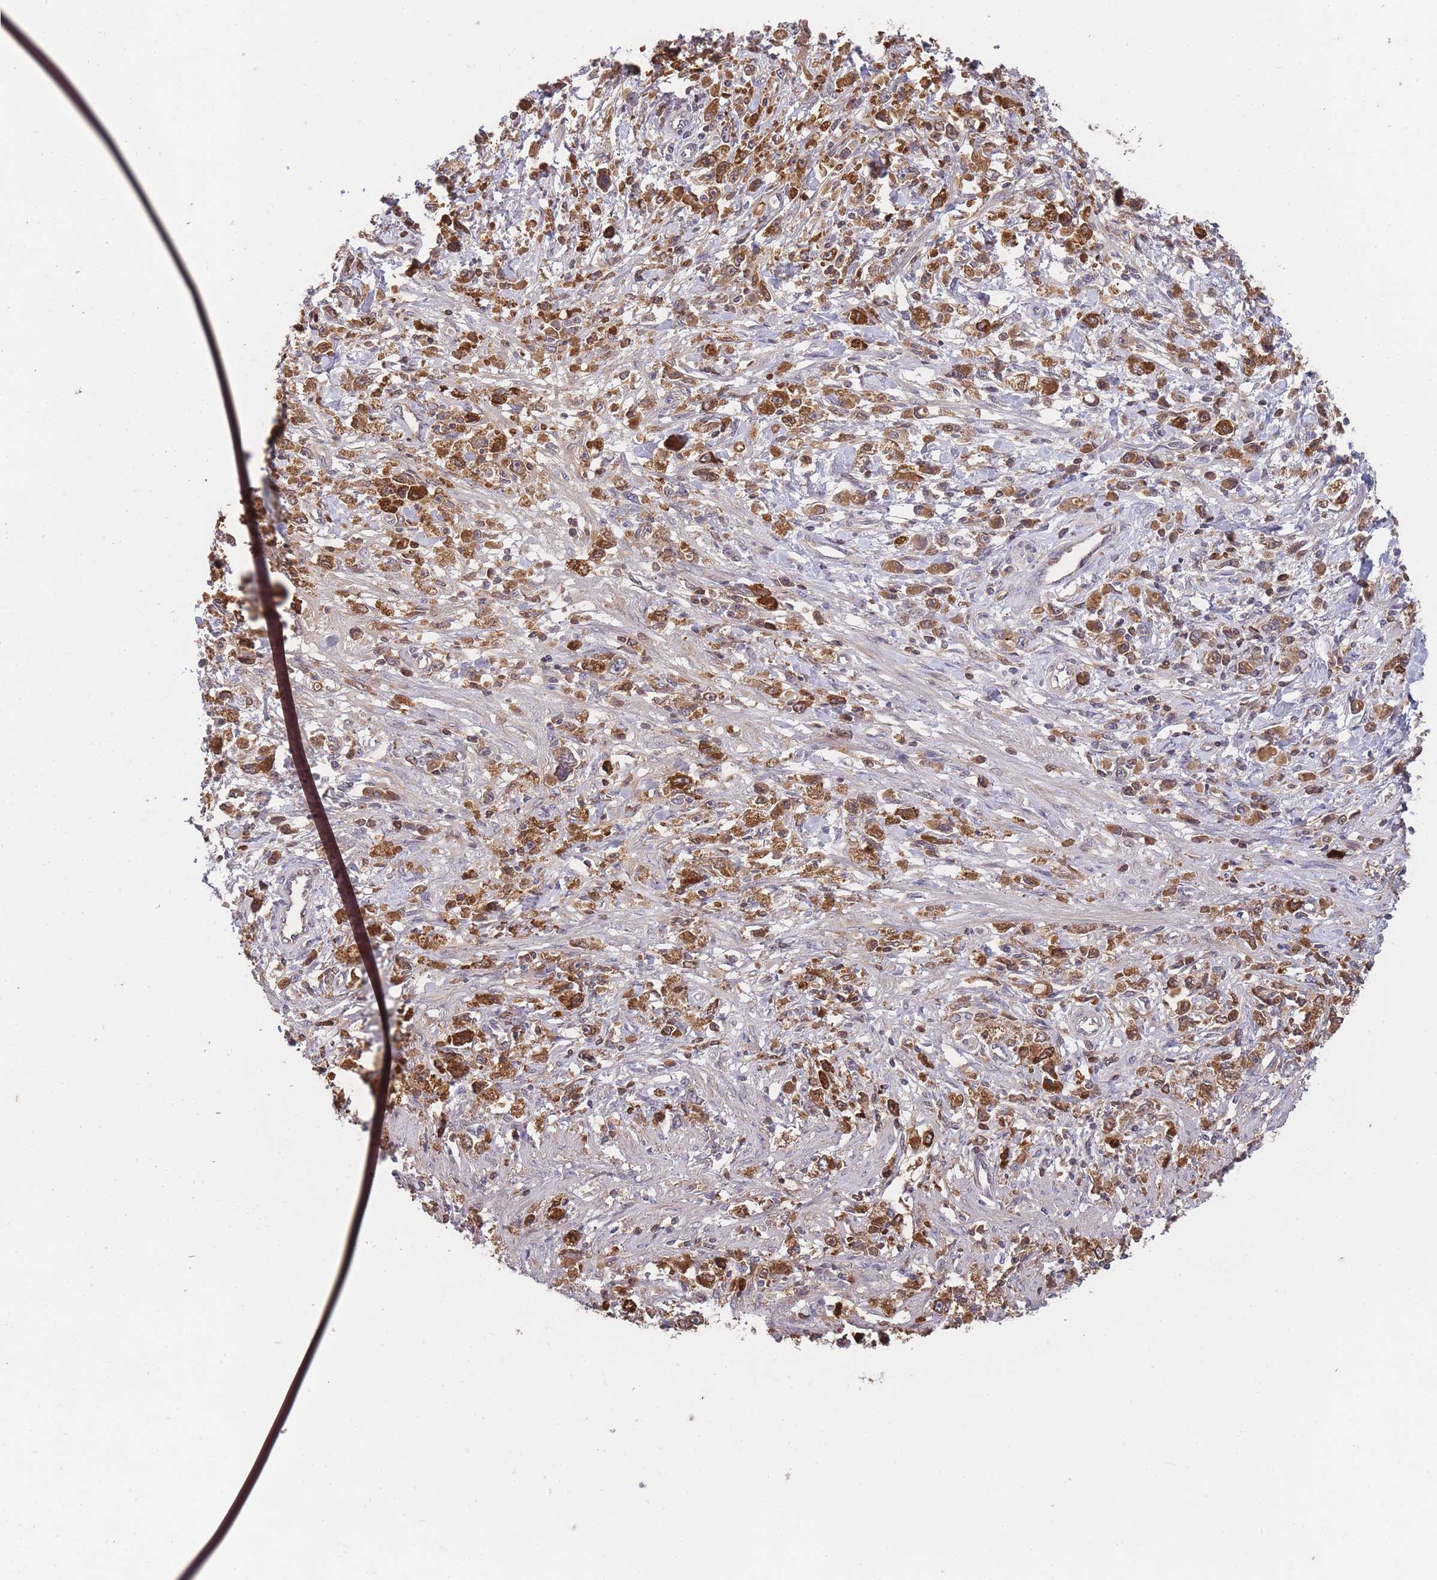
{"staining": {"intensity": "strong", "quantity": ">75%", "location": "cytoplasmic/membranous"}, "tissue": "stomach cancer", "cell_type": "Tumor cells", "image_type": "cancer", "snomed": [{"axis": "morphology", "description": "Adenocarcinoma, NOS"}, {"axis": "topography", "description": "Stomach"}], "caption": "Protein staining of stomach cancer (adenocarcinoma) tissue displays strong cytoplasmic/membranous positivity in approximately >75% of tumor cells. (DAB = brown stain, brightfield microscopy at high magnification).", "gene": "RALGDS", "patient": {"sex": "female", "age": 59}}